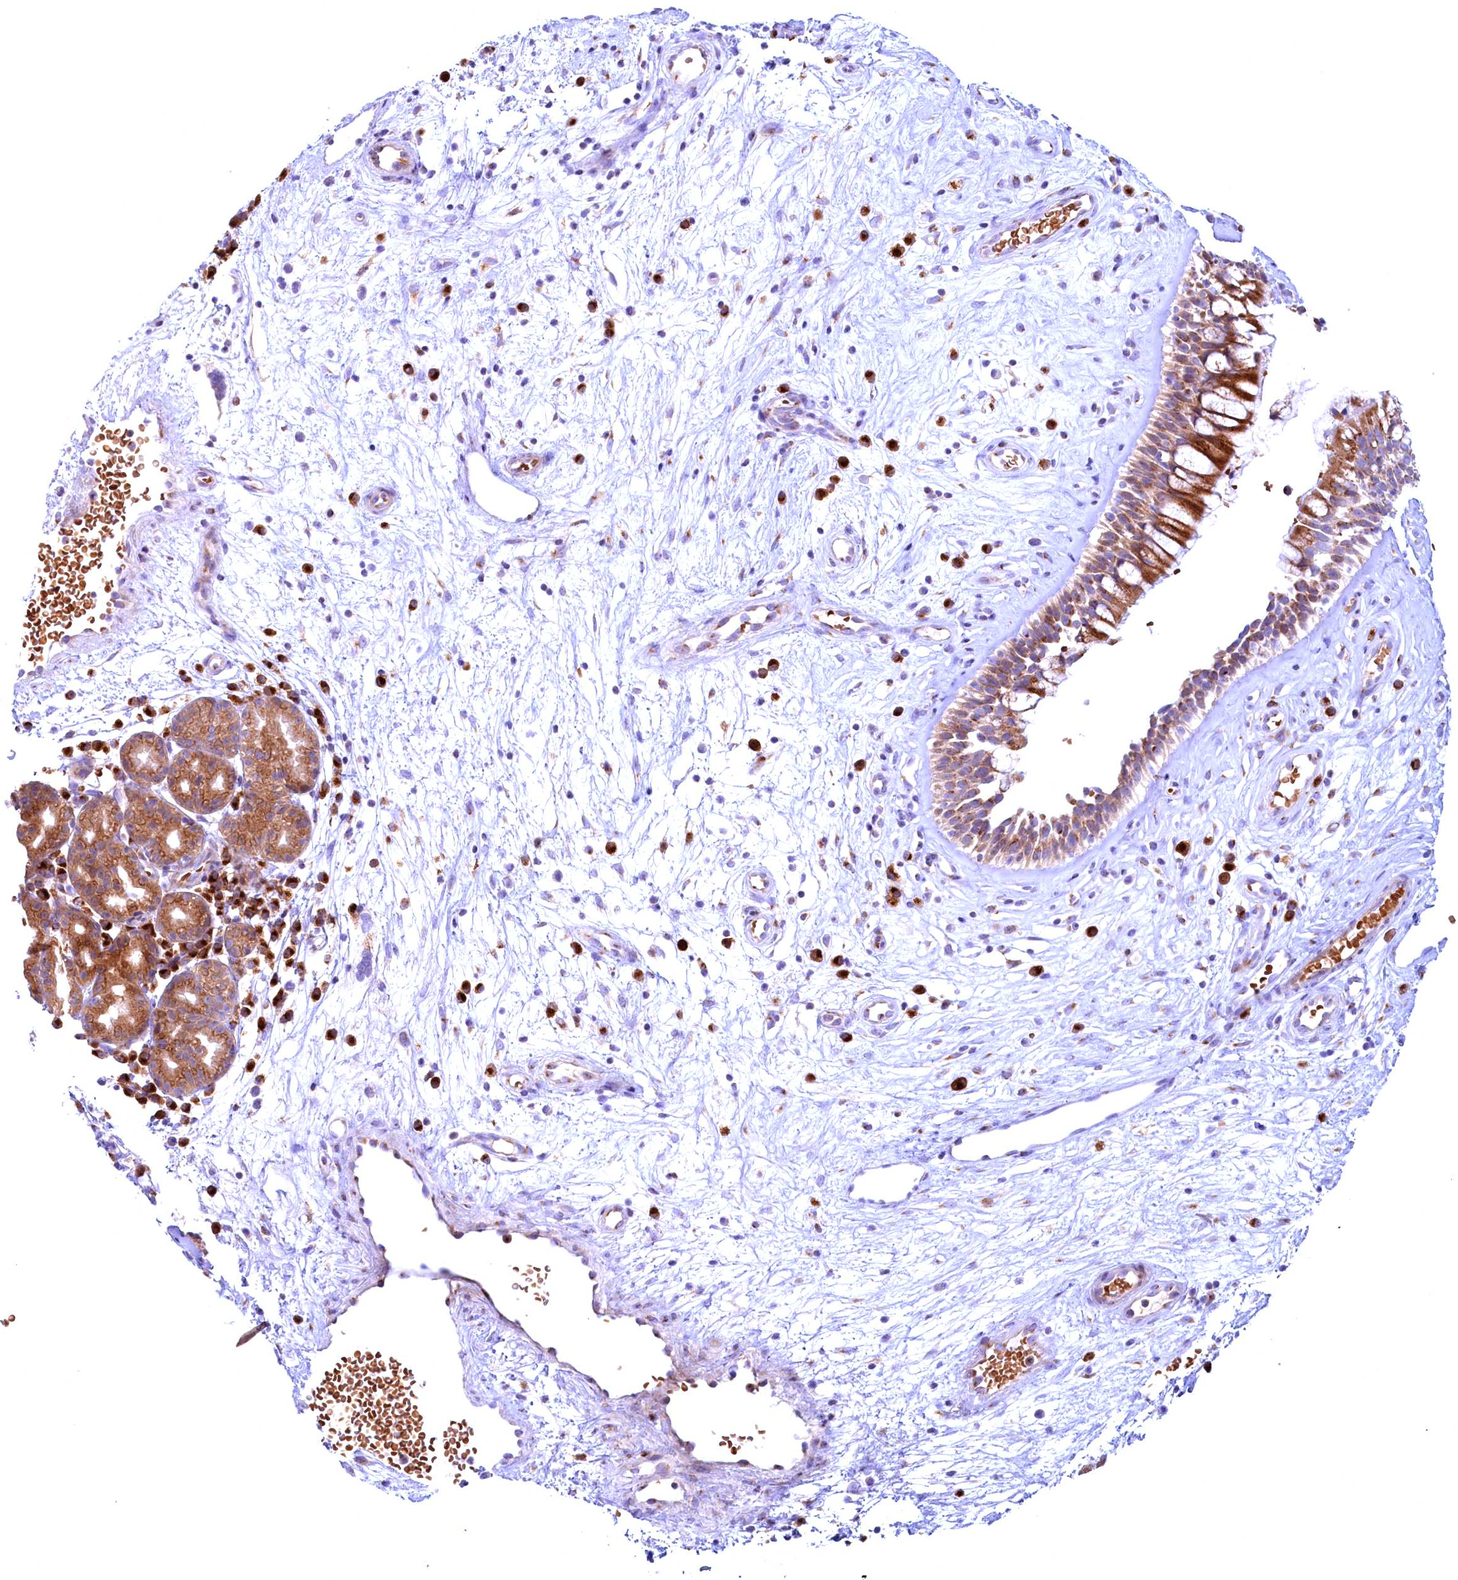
{"staining": {"intensity": "moderate", "quantity": ">75%", "location": "cytoplasmic/membranous"}, "tissue": "nasopharynx", "cell_type": "Respiratory epithelial cells", "image_type": "normal", "snomed": [{"axis": "morphology", "description": "Normal tissue, NOS"}, {"axis": "topography", "description": "Nasopharynx"}], "caption": "Moderate cytoplasmic/membranous positivity for a protein is seen in approximately >75% of respiratory epithelial cells of benign nasopharynx using immunohistochemistry.", "gene": "BLVRB", "patient": {"sex": "male", "age": 32}}